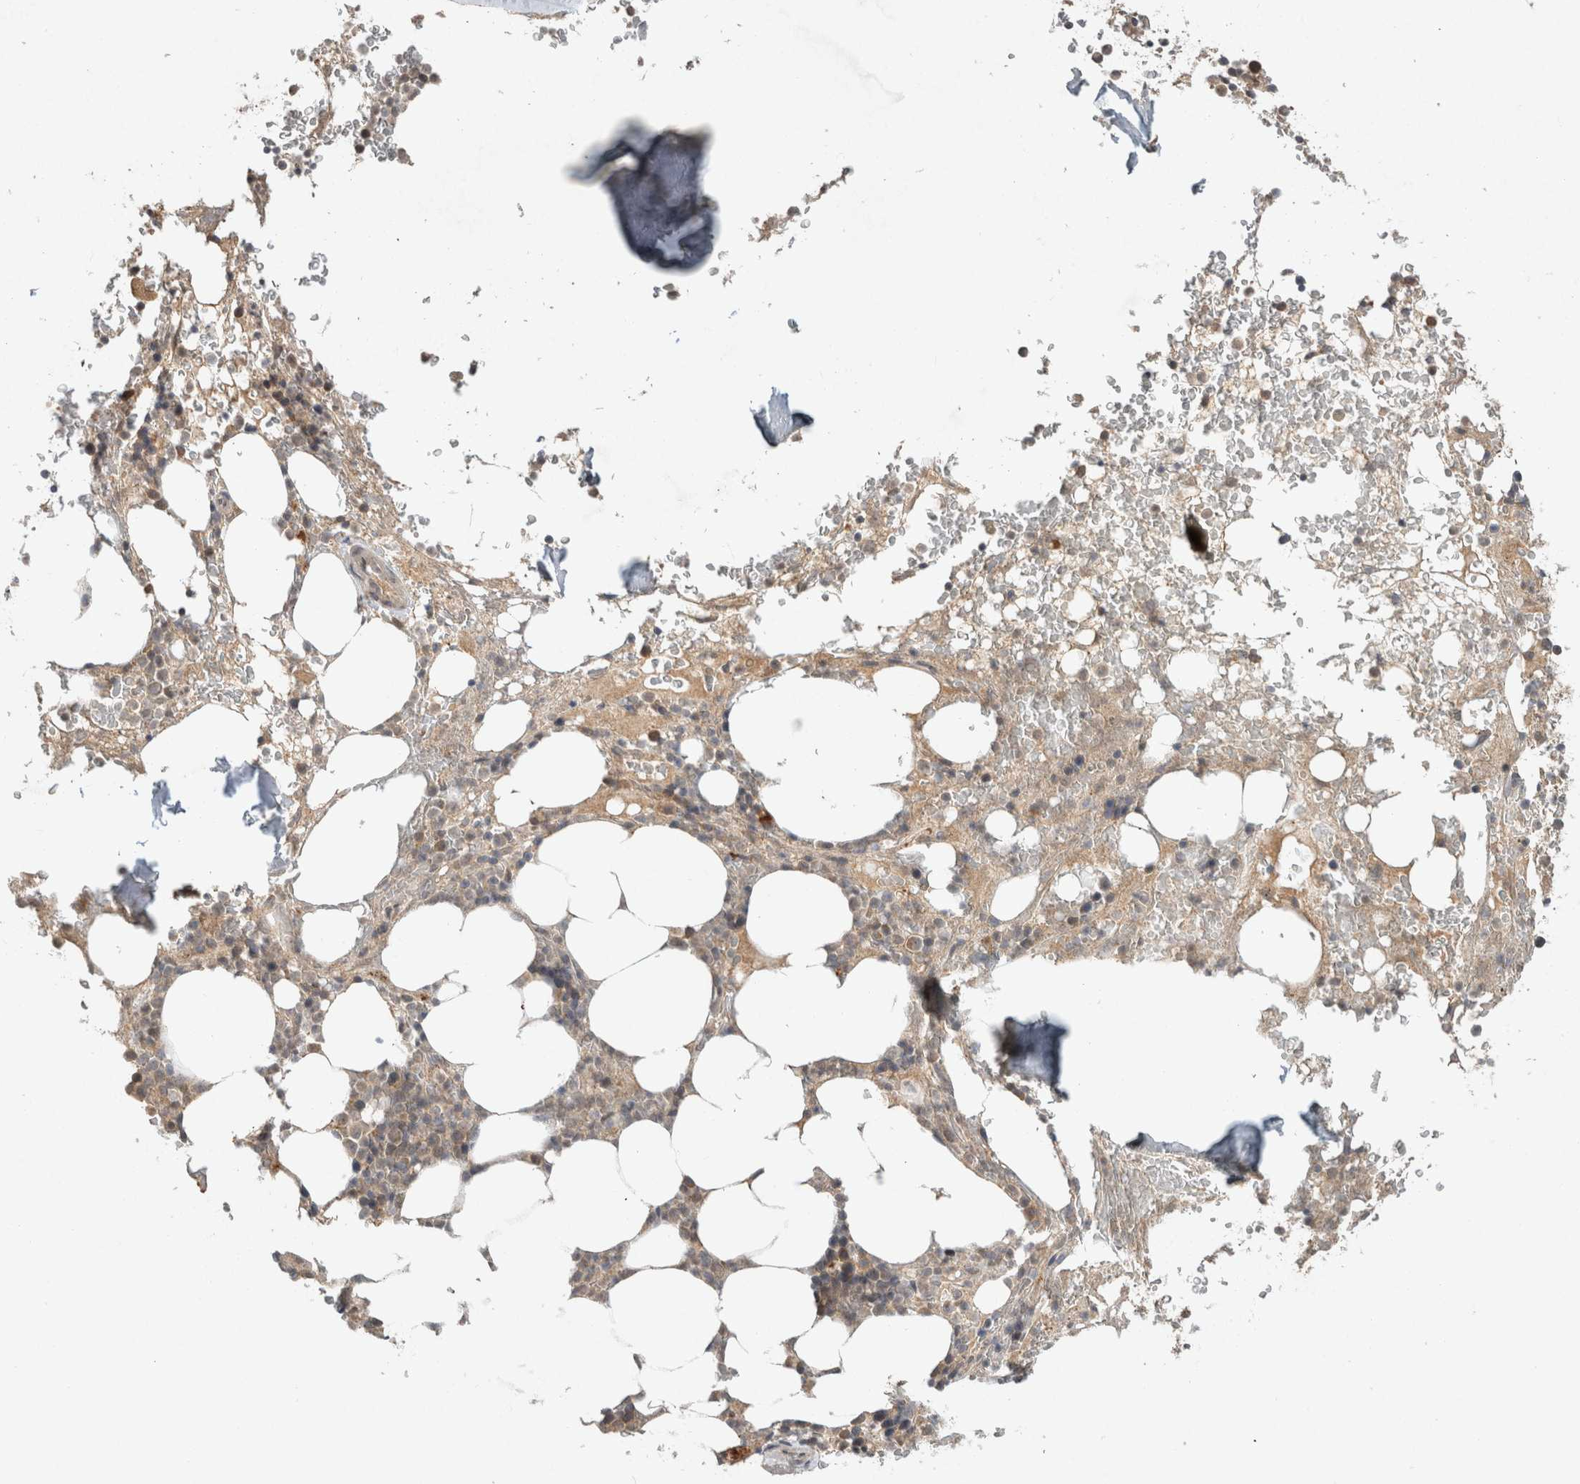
{"staining": {"intensity": "weak", "quantity": "25%-75%", "location": "cytoplasmic/membranous"}, "tissue": "bone marrow", "cell_type": "Hematopoietic cells", "image_type": "normal", "snomed": [{"axis": "morphology", "description": "Normal tissue, NOS"}, {"axis": "topography", "description": "Bone marrow"}], "caption": "Immunohistochemistry photomicrograph of unremarkable bone marrow stained for a protein (brown), which exhibits low levels of weak cytoplasmic/membranous positivity in about 25%-75% of hematopoietic cells.", "gene": "LOXL2", "patient": {"sex": "male", "age": 58}}